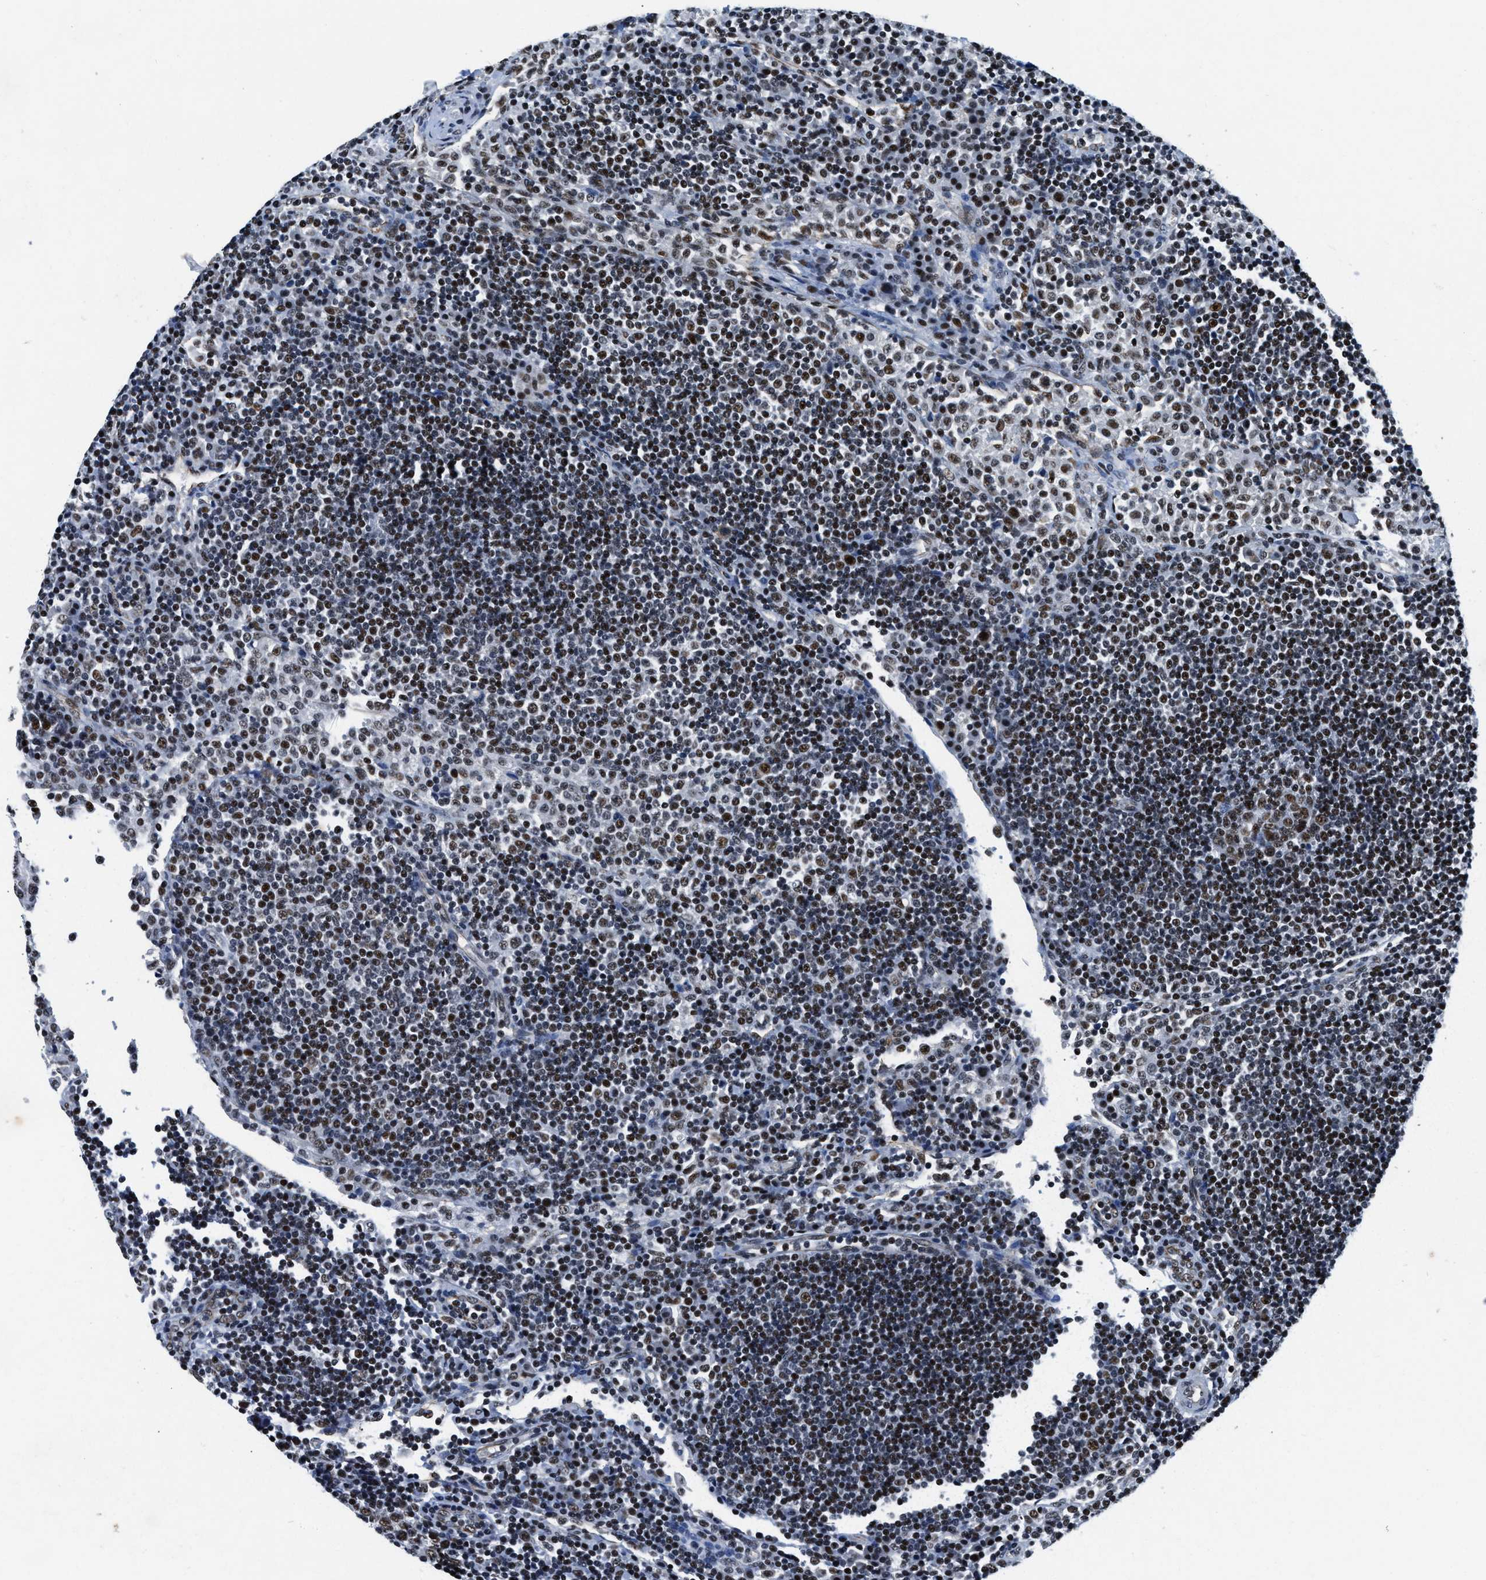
{"staining": {"intensity": "weak", "quantity": ">75%", "location": "nuclear"}, "tissue": "lymph node", "cell_type": "Germinal center cells", "image_type": "normal", "snomed": [{"axis": "morphology", "description": "Normal tissue, NOS"}, {"axis": "topography", "description": "Lymph node"}], "caption": "DAB (3,3'-diaminobenzidine) immunohistochemical staining of normal human lymph node demonstrates weak nuclear protein staining in approximately >75% of germinal center cells. (DAB = brown stain, brightfield microscopy at high magnification).", "gene": "CCNE1", "patient": {"sex": "female", "age": 53}}